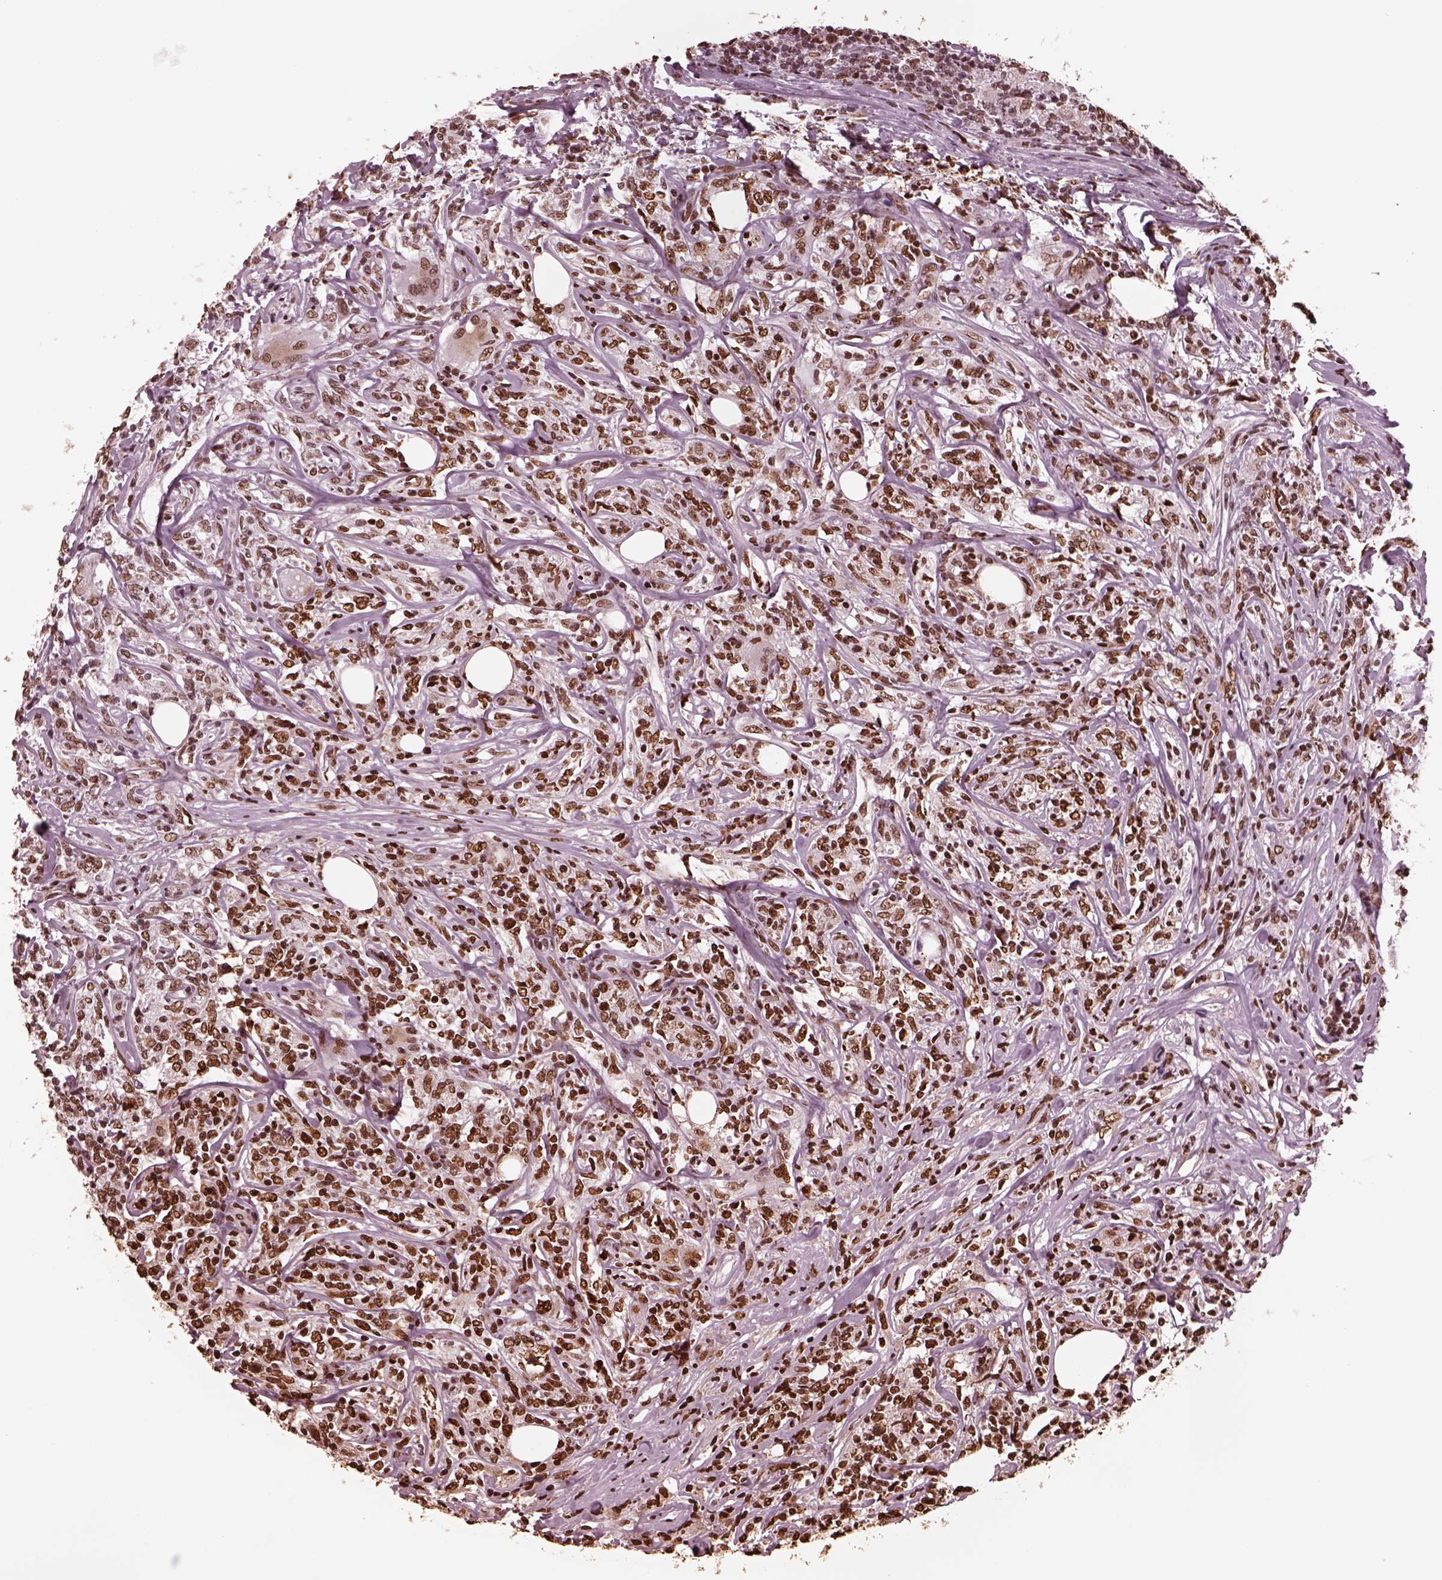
{"staining": {"intensity": "moderate", "quantity": ">75%", "location": "nuclear"}, "tissue": "lymphoma", "cell_type": "Tumor cells", "image_type": "cancer", "snomed": [{"axis": "morphology", "description": "Malignant lymphoma, non-Hodgkin's type, High grade"}, {"axis": "topography", "description": "Lymph node"}], "caption": "Protein expression by IHC shows moderate nuclear expression in approximately >75% of tumor cells in malignant lymphoma, non-Hodgkin's type (high-grade).", "gene": "NSD1", "patient": {"sex": "female", "age": 84}}